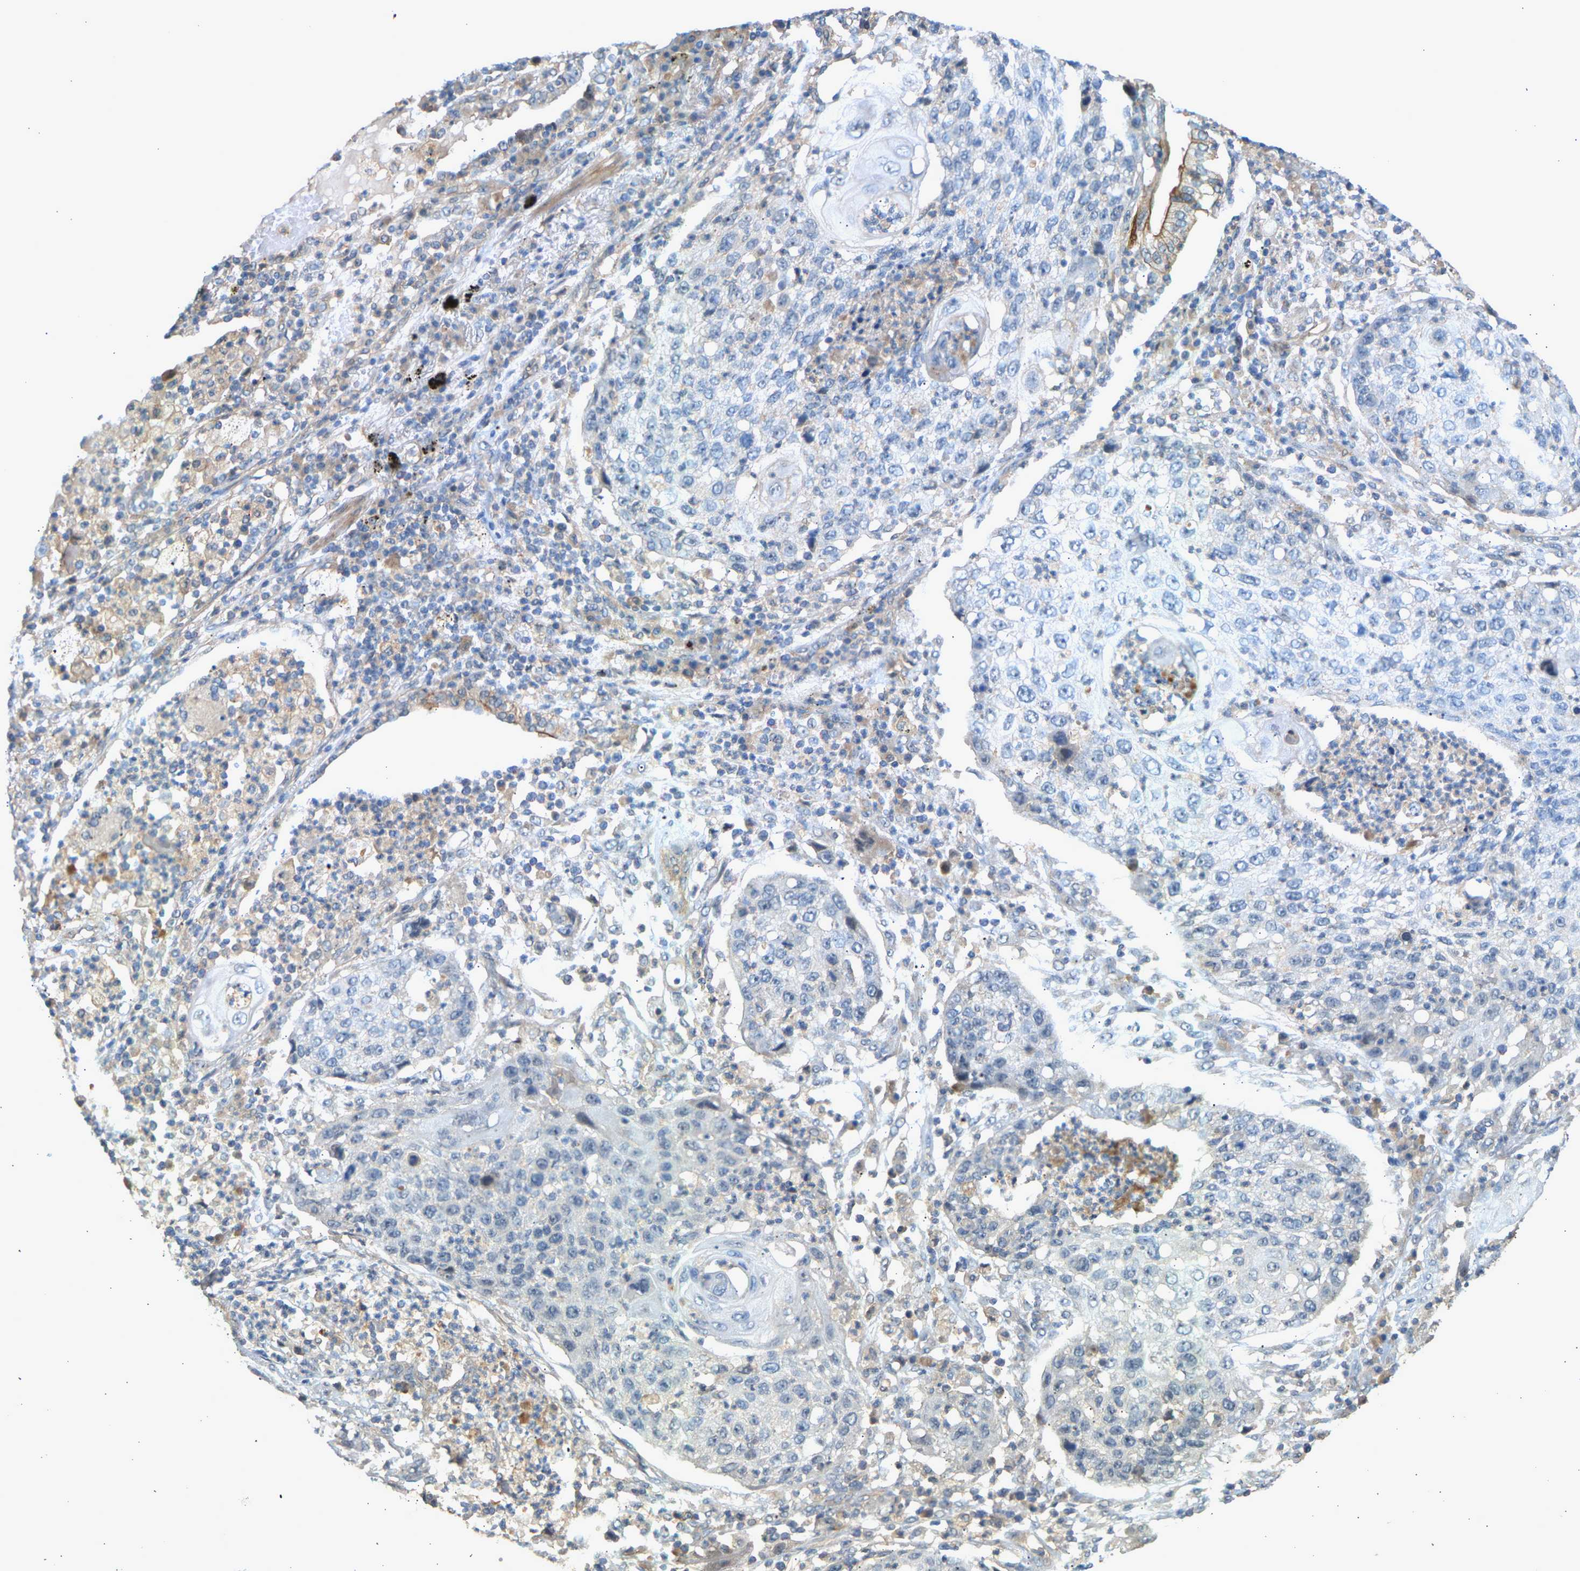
{"staining": {"intensity": "negative", "quantity": "none", "location": "none"}, "tissue": "lung cancer", "cell_type": "Tumor cells", "image_type": "cancer", "snomed": [{"axis": "morphology", "description": "Squamous cell carcinoma, NOS"}, {"axis": "topography", "description": "Lung"}], "caption": "Immunohistochemistry (IHC) of lung cancer (squamous cell carcinoma) exhibits no positivity in tumor cells.", "gene": "RGL1", "patient": {"sex": "female", "age": 63}}